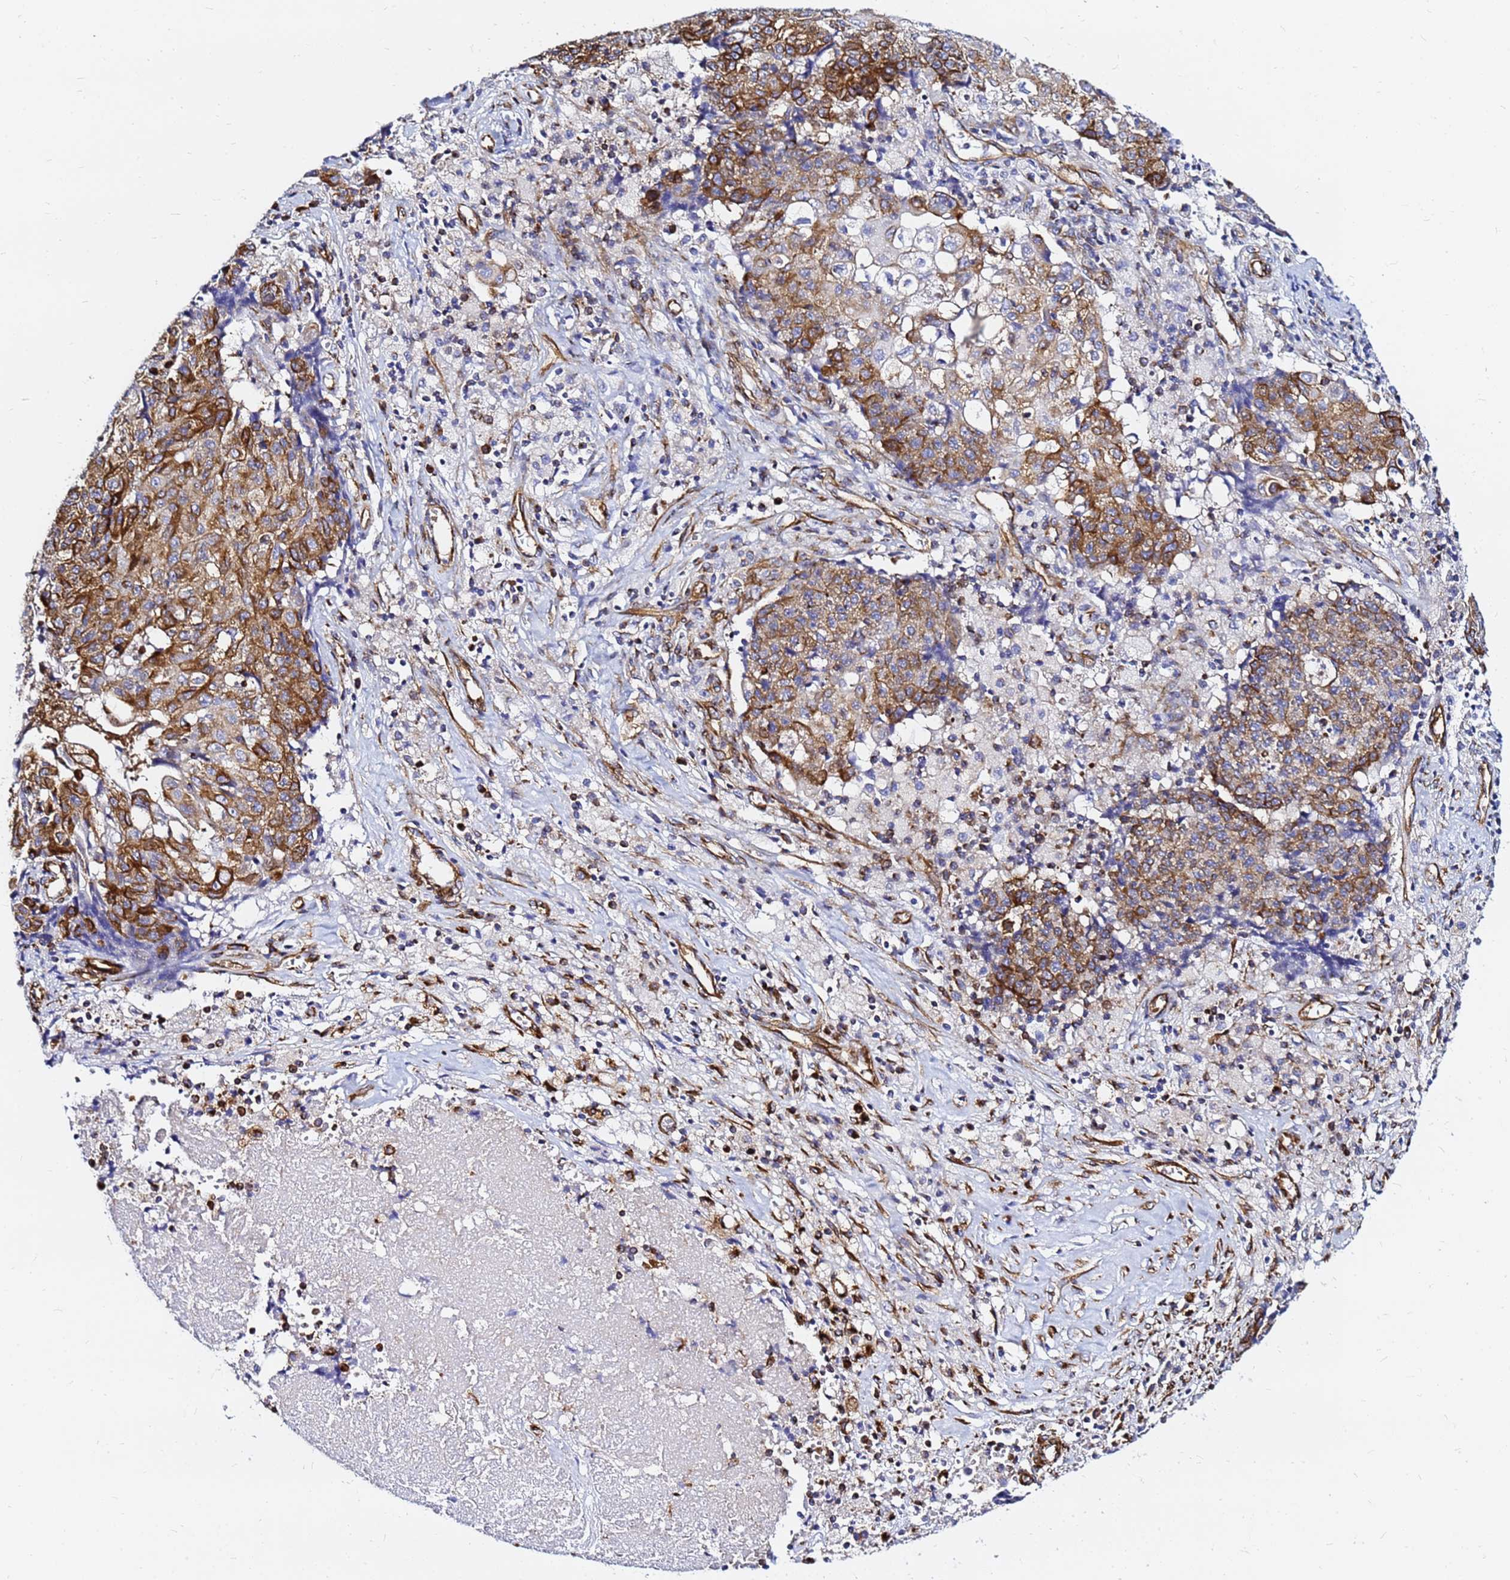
{"staining": {"intensity": "strong", "quantity": "25%-75%", "location": "cytoplasmic/membranous"}, "tissue": "ovarian cancer", "cell_type": "Tumor cells", "image_type": "cancer", "snomed": [{"axis": "morphology", "description": "Carcinoma, endometroid"}, {"axis": "topography", "description": "Ovary"}], "caption": "Approximately 25%-75% of tumor cells in ovarian cancer display strong cytoplasmic/membranous protein expression as visualized by brown immunohistochemical staining.", "gene": "TUBA8", "patient": {"sex": "female", "age": 42}}